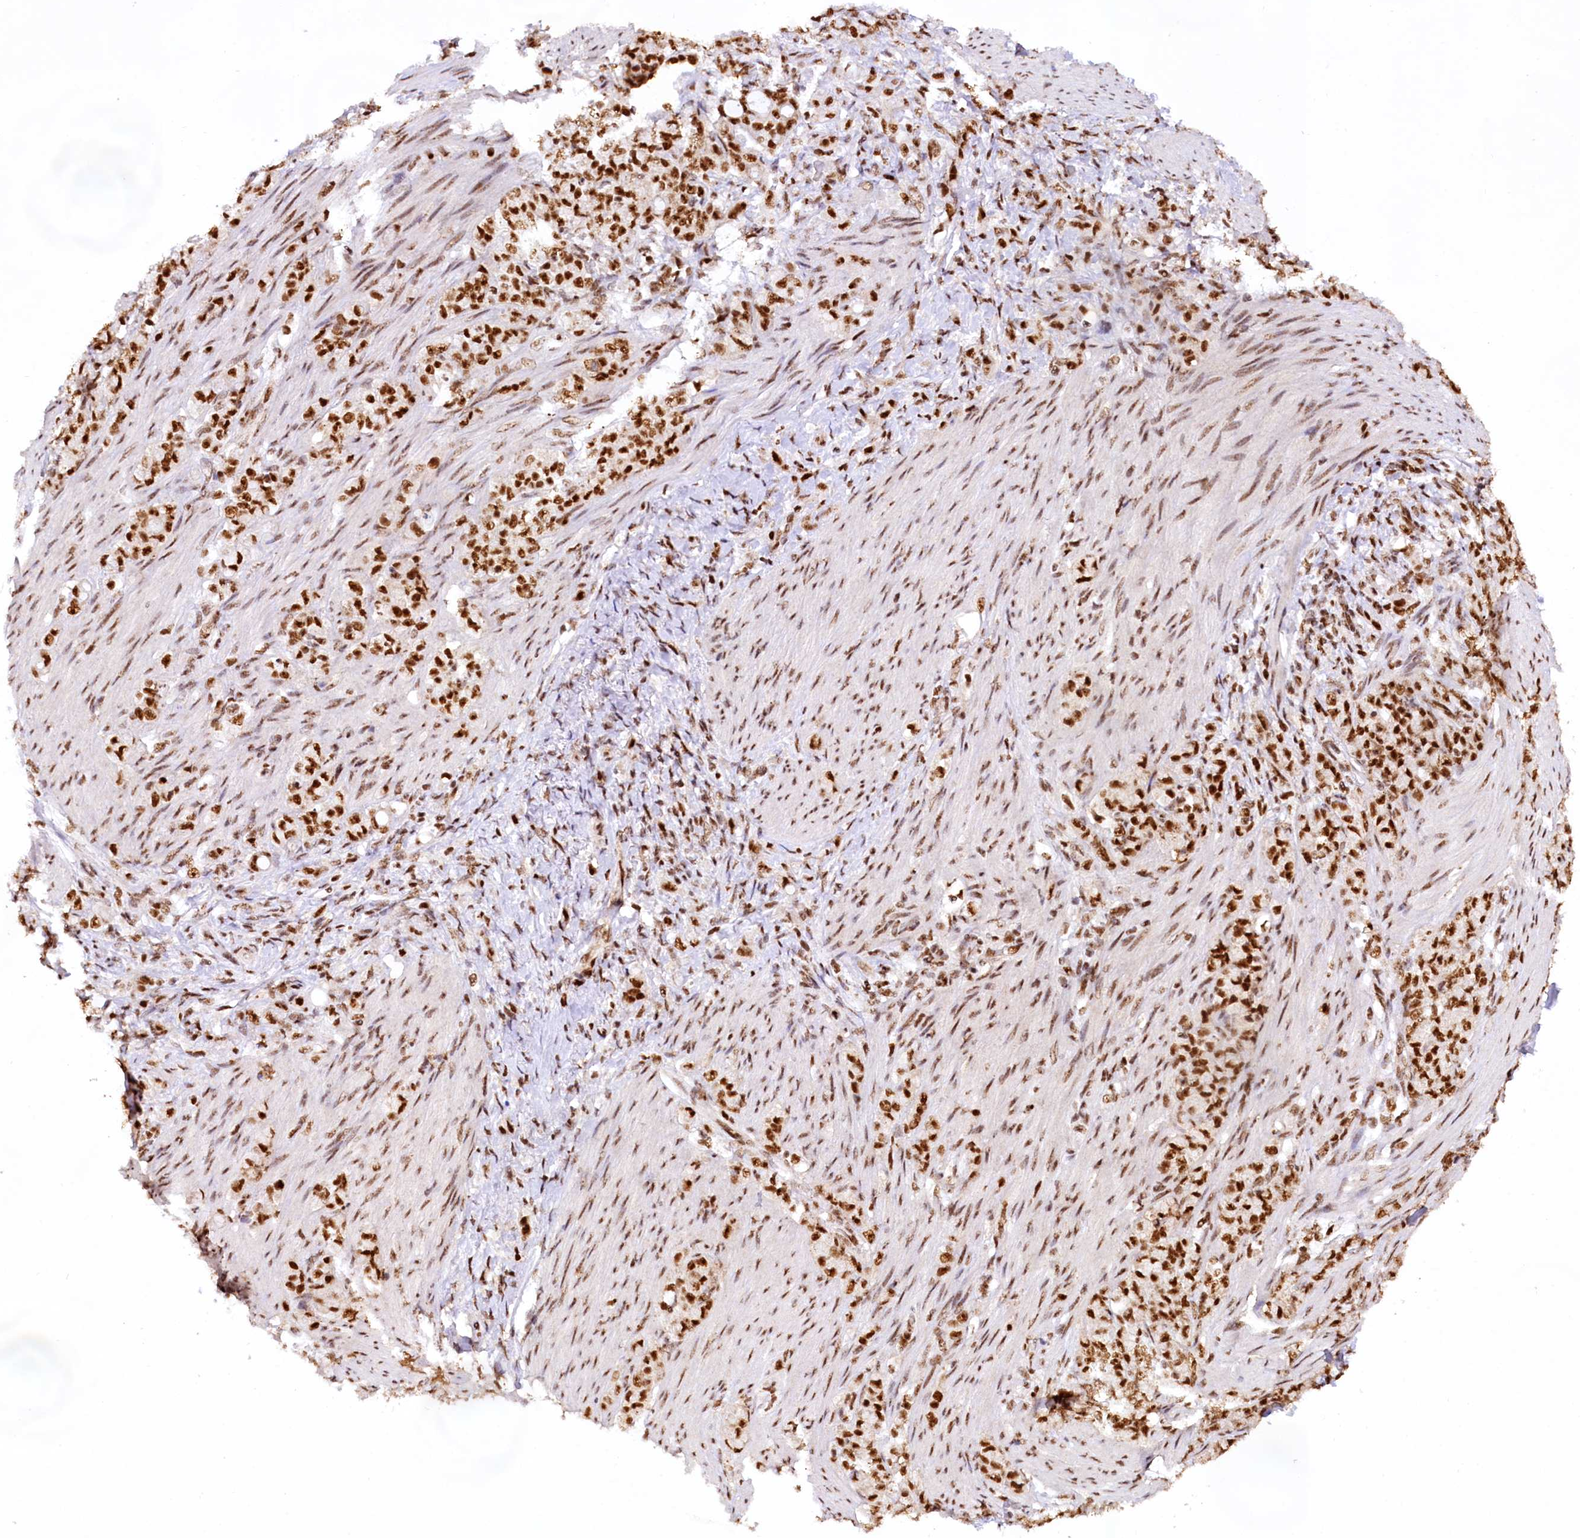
{"staining": {"intensity": "strong", "quantity": ">75%", "location": "nuclear"}, "tissue": "stomach cancer", "cell_type": "Tumor cells", "image_type": "cancer", "snomed": [{"axis": "morphology", "description": "Adenocarcinoma, NOS"}, {"axis": "topography", "description": "Stomach"}], "caption": "Stomach cancer tissue demonstrates strong nuclear expression in about >75% of tumor cells", "gene": "HIRA", "patient": {"sex": "female", "age": 79}}